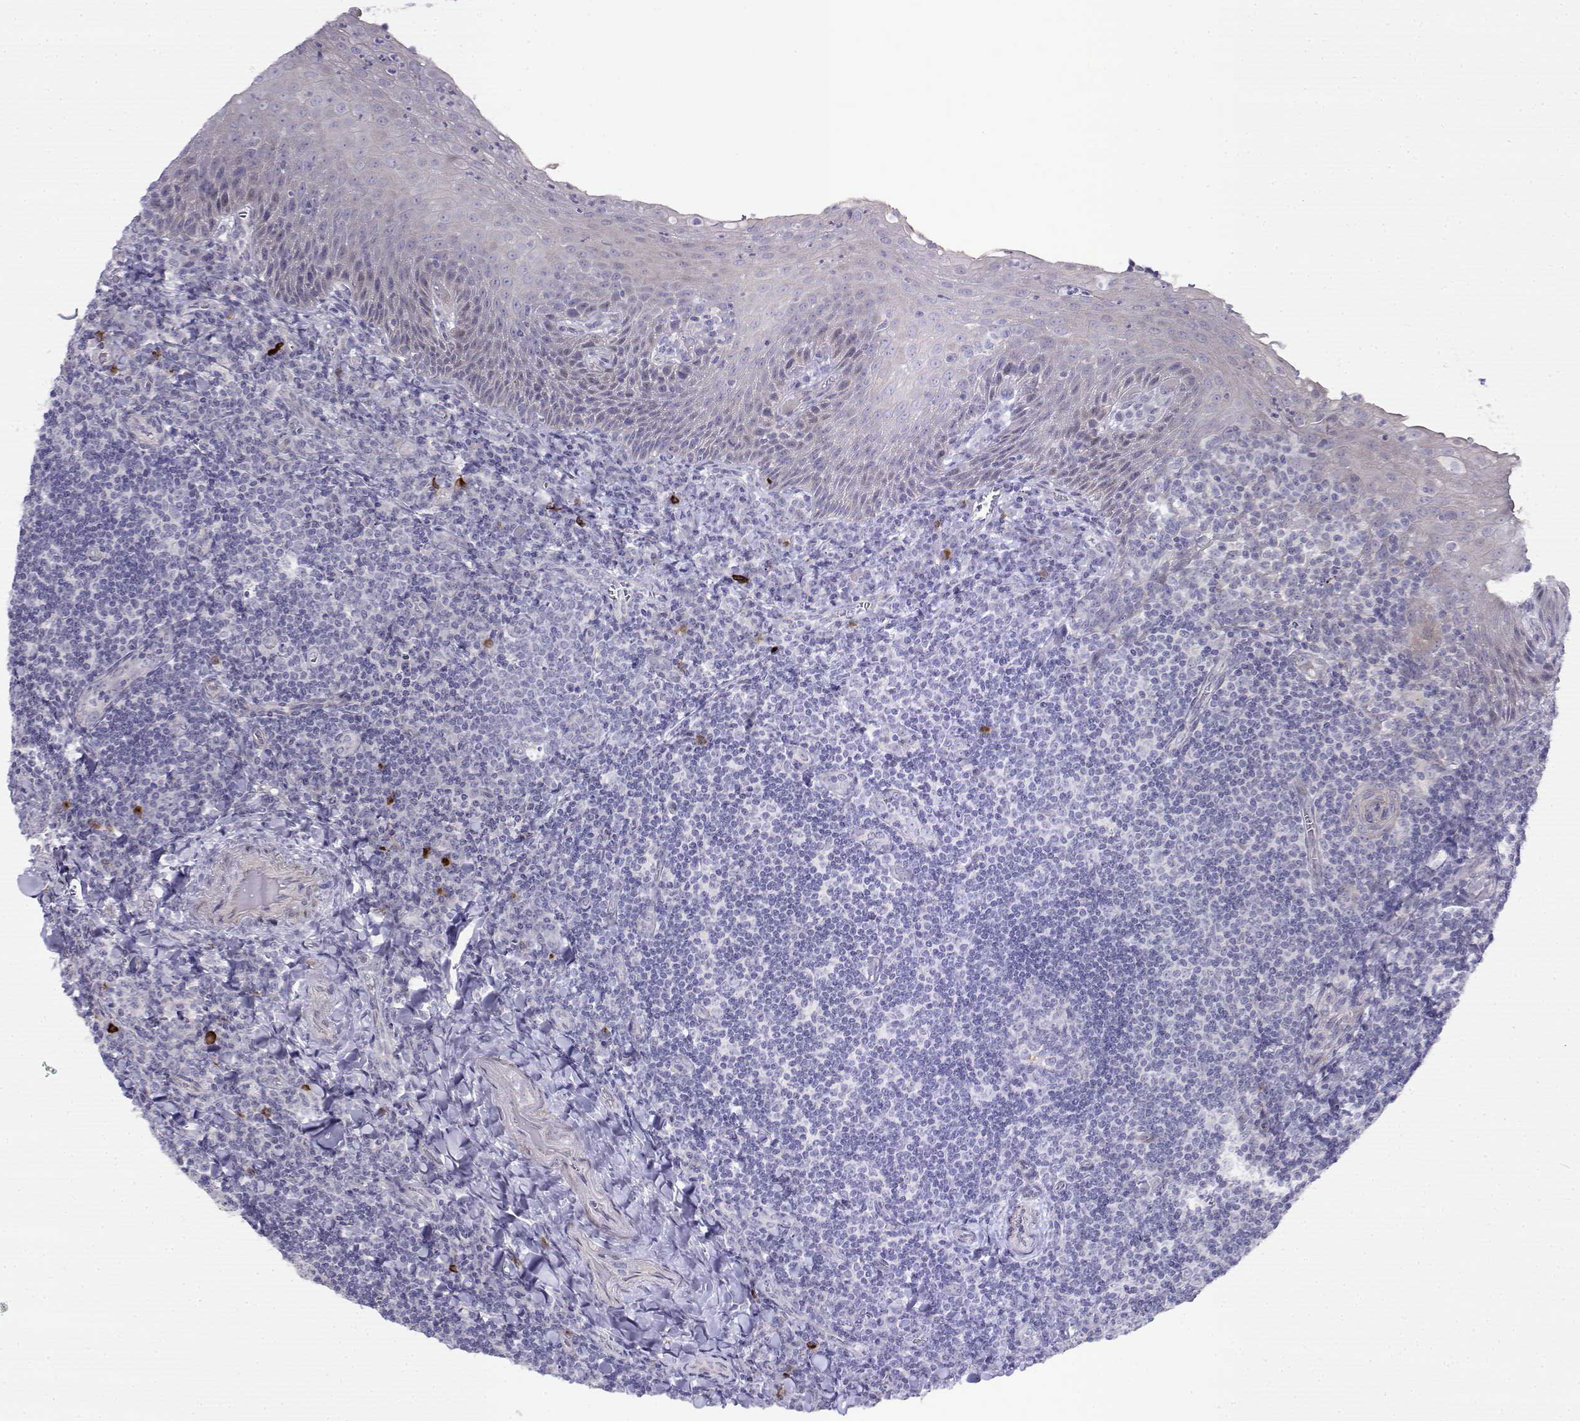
{"staining": {"intensity": "negative", "quantity": "none", "location": "none"}, "tissue": "tonsil", "cell_type": "Germinal center cells", "image_type": "normal", "snomed": [{"axis": "morphology", "description": "Normal tissue, NOS"}, {"axis": "morphology", "description": "Inflammation, NOS"}, {"axis": "topography", "description": "Tonsil"}], "caption": "DAB (3,3'-diaminobenzidine) immunohistochemical staining of normal human tonsil exhibits no significant expression in germinal center cells. (DAB (3,3'-diaminobenzidine) immunohistochemistry with hematoxylin counter stain).", "gene": "NOS1AP", "patient": {"sex": "female", "age": 31}}